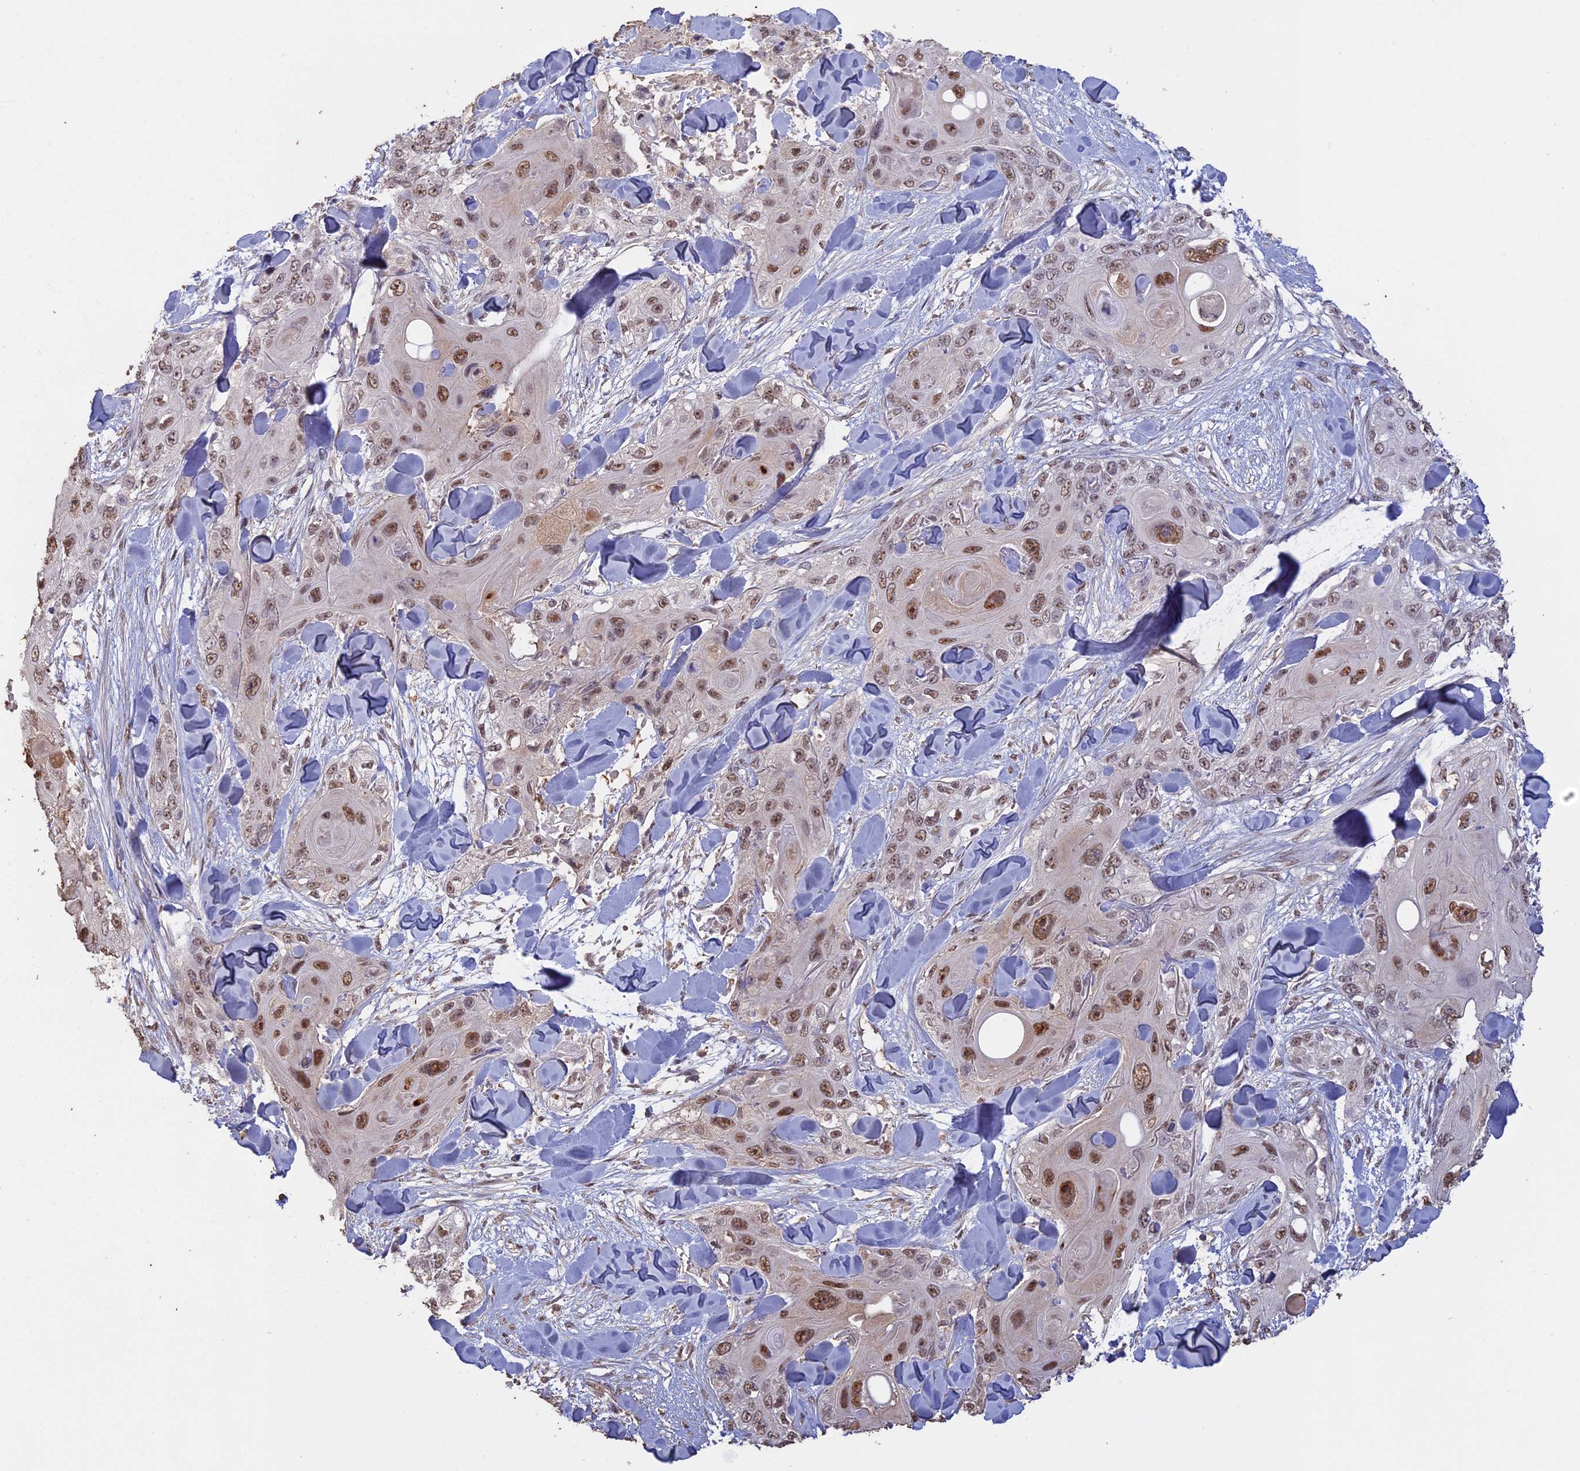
{"staining": {"intensity": "moderate", "quantity": ">75%", "location": "nuclear"}, "tissue": "skin cancer", "cell_type": "Tumor cells", "image_type": "cancer", "snomed": [{"axis": "morphology", "description": "Normal tissue, NOS"}, {"axis": "morphology", "description": "Squamous cell carcinoma, NOS"}, {"axis": "topography", "description": "Skin"}], "caption": "Immunohistochemical staining of skin cancer (squamous cell carcinoma) displays moderate nuclear protein staining in about >75% of tumor cells.", "gene": "PSMC6", "patient": {"sex": "male", "age": 72}}